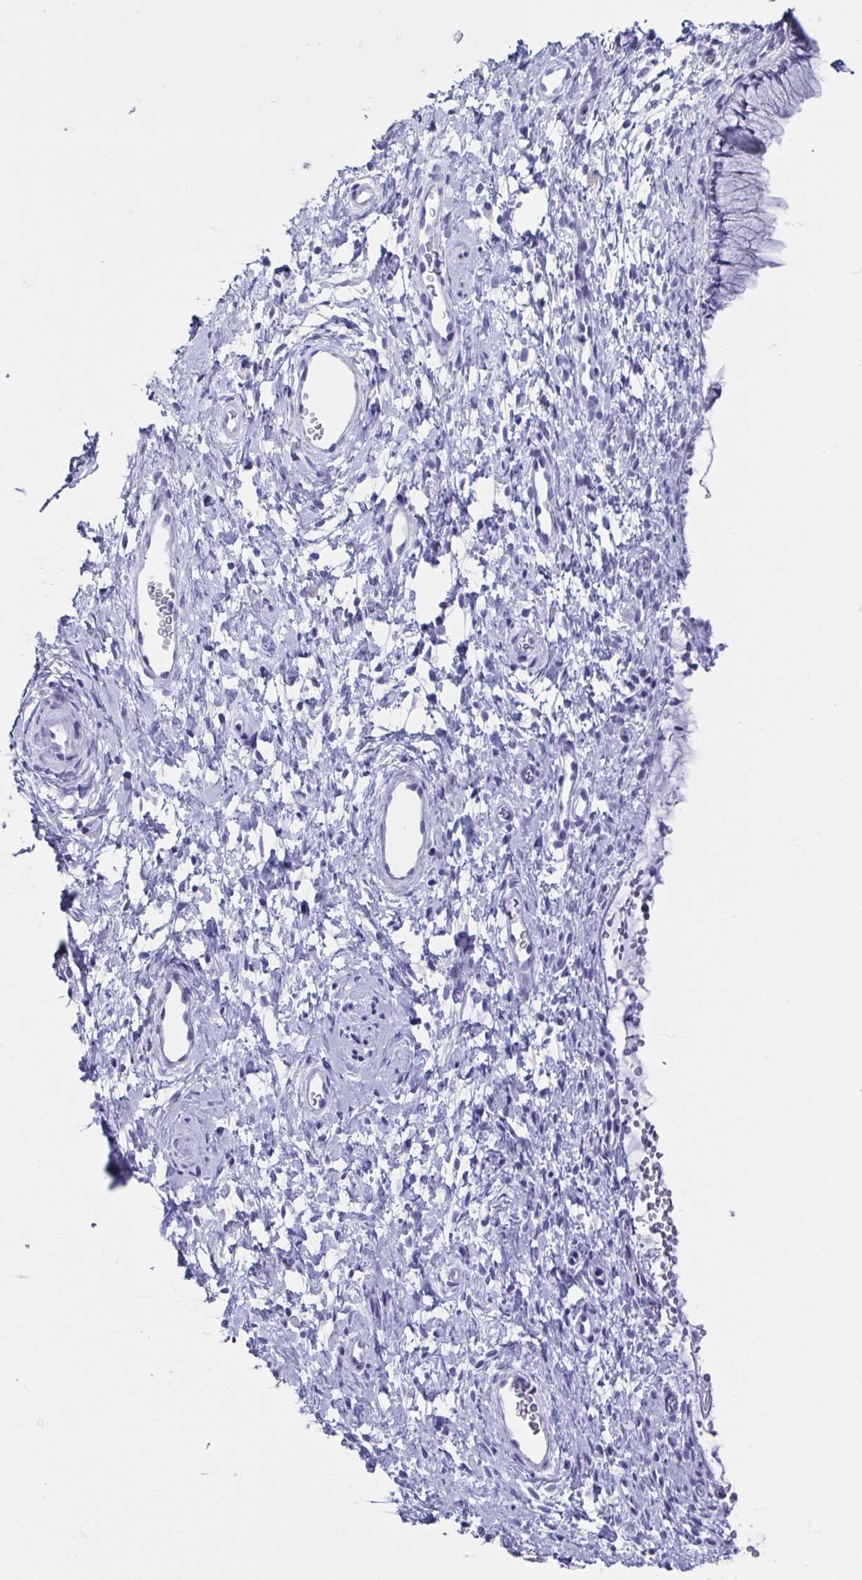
{"staining": {"intensity": "negative", "quantity": "none", "location": "none"}, "tissue": "cervix", "cell_type": "Glandular cells", "image_type": "normal", "snomed": [{"axis": "morphology", "description": "Normal tissue, NOS"}, {"axis": "topography", "description": "Cervix"}], "caption": "Immunohistochemistry (IHC) photomicrograph of benign cervix: human cervix stained with DAB exhibits no significant protein staining in glandular cells. Brightfield microscopy of immunohistochemistry (IHC) stained with DAB (brown) and hematoxylin (blue), captured at high magnification.", "gene": "CD164L2", "patient": {"sex": "female", "age": 36}}